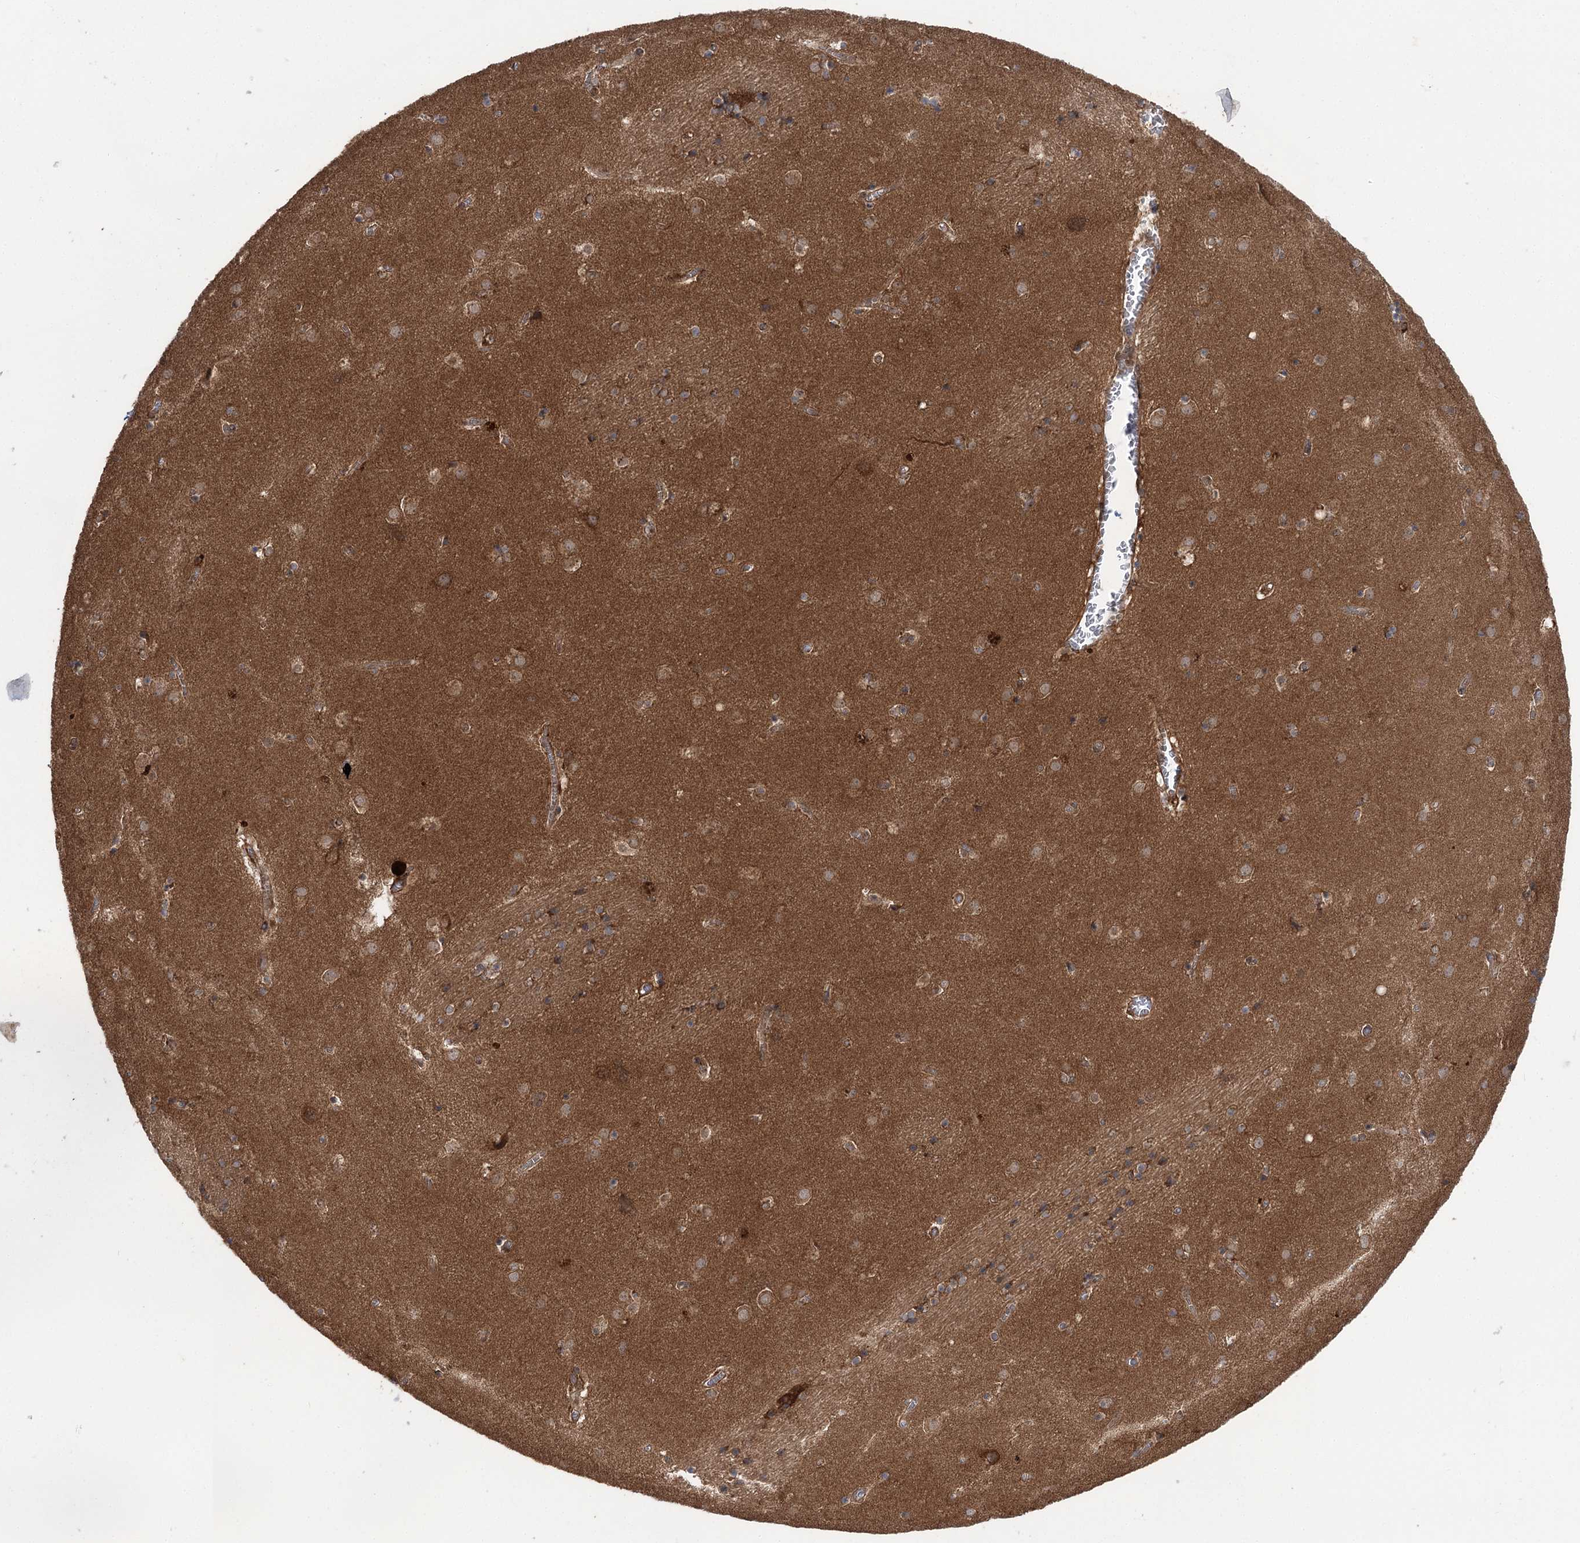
{"staining": {"intensity": "moderate", "quantity": "<25%", "location": "cytoplasmic/membranous"}, "tissue": "caudate", "cell_type": "Glial cells", "image_type": "normal", "snomed": [{"axis": "morphology", "description": "Normal tissue, NOS"}, {"axis": "topography", "description": "Lateral ventricle wall"}], "caption": "Protein staining of benign caudate reveals moderate cytoplasmic/membranous positivity in about <25% of glial cells.", "gene": "C12orf4", "patient": {"sex": "male", "age": 70}}